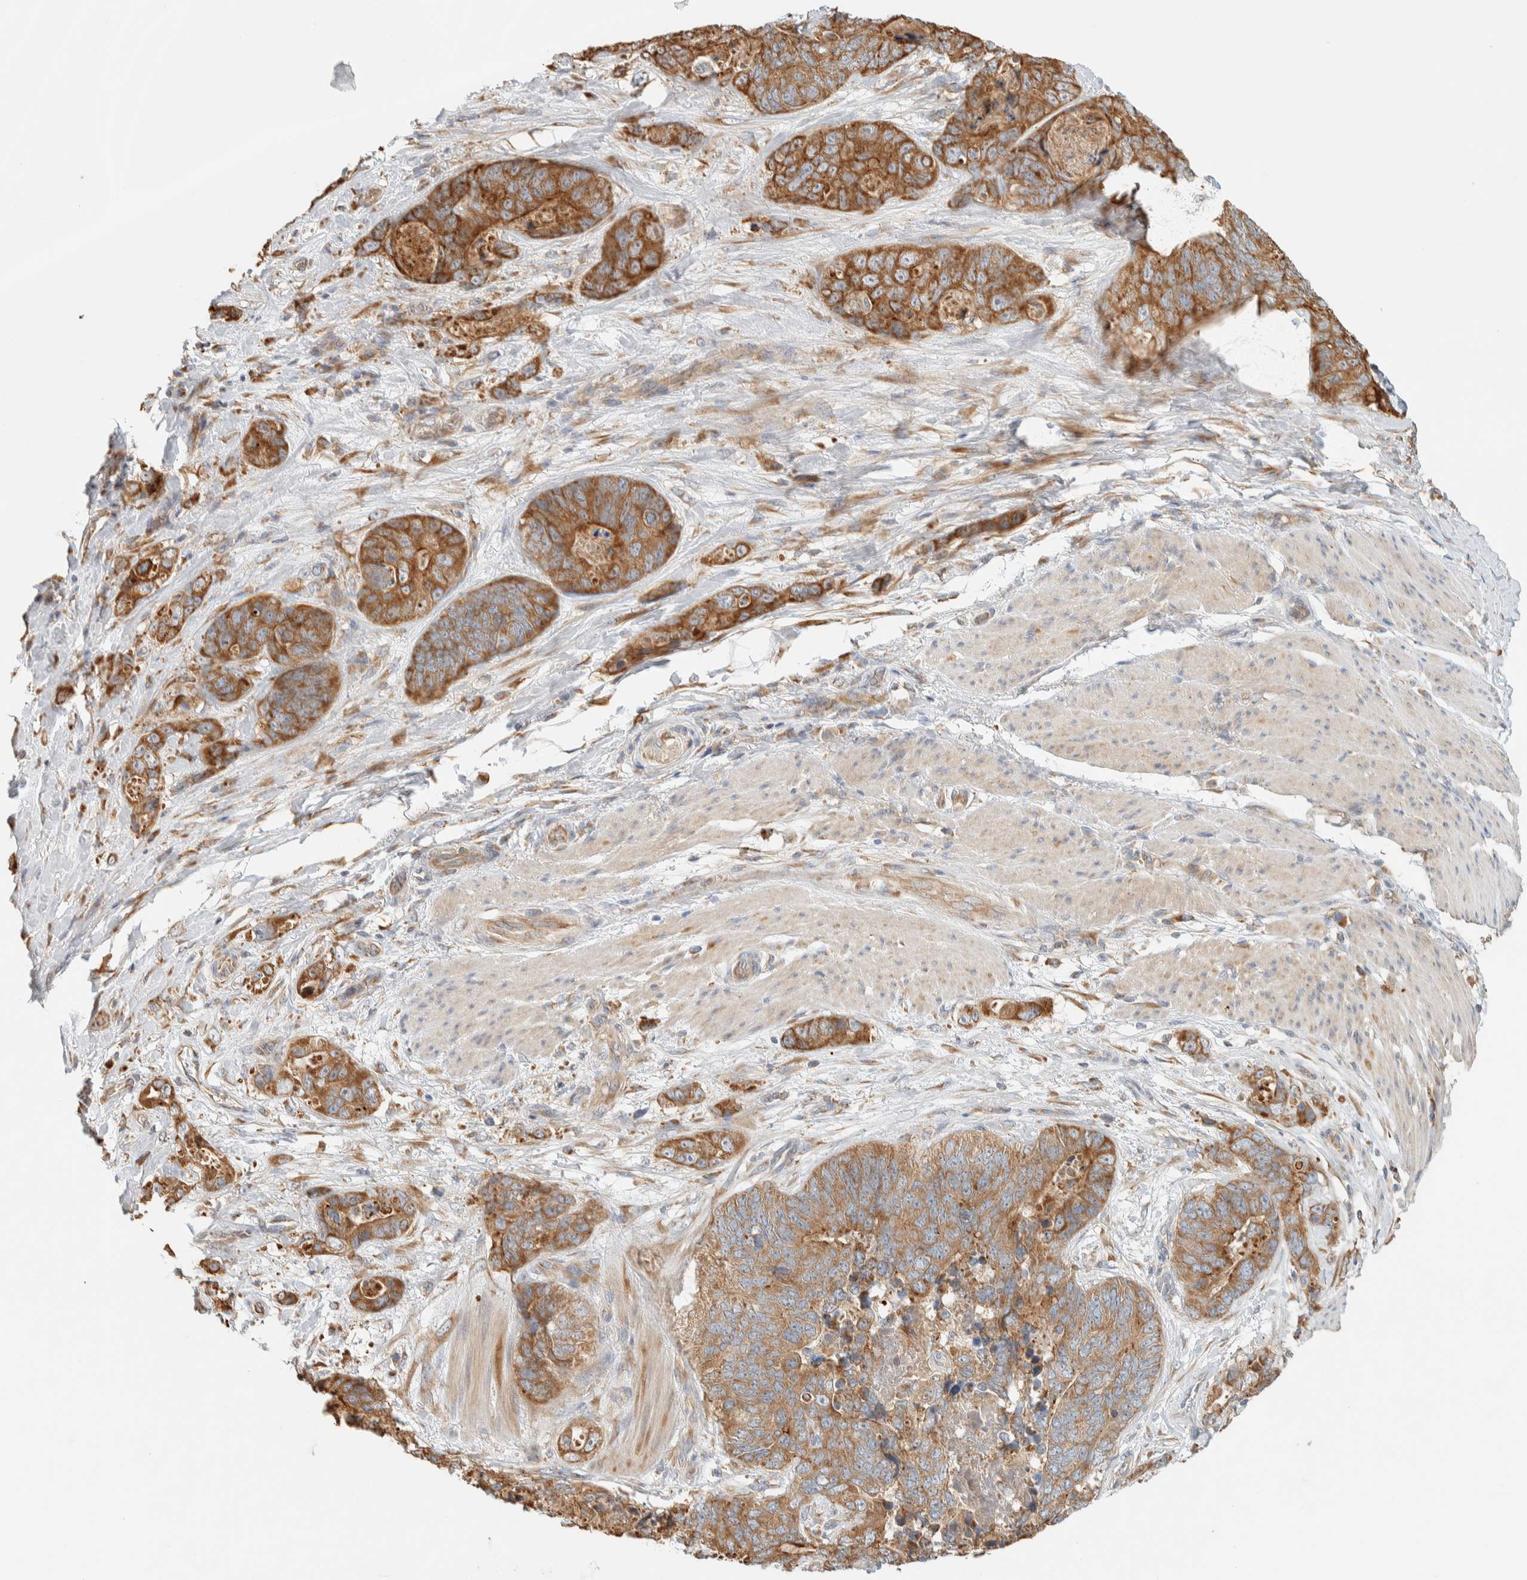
{"staining": {"intensity": "strong", "quantity": ">75%", "location": "cytoplasmic/membranous"}, "tissue": "stomach cancer", "cell_type": "Tumor cells", "image_type": "cancer", "snomed": [{"axis": "morphology", "description": "Normal tissue, NOS"}, {"axis": "morphology", "description": "Adenocarcinoma, NOS"}, {"axis": "topography", "description": "Stomach"}], "caption": "Stomach cancer tissue exhibits strong cytoplasmic/membranous positivity in about >75% of tumor cells", "gene": "RAB11FIP1", "patient": {"sex": "female", "age": 89}}